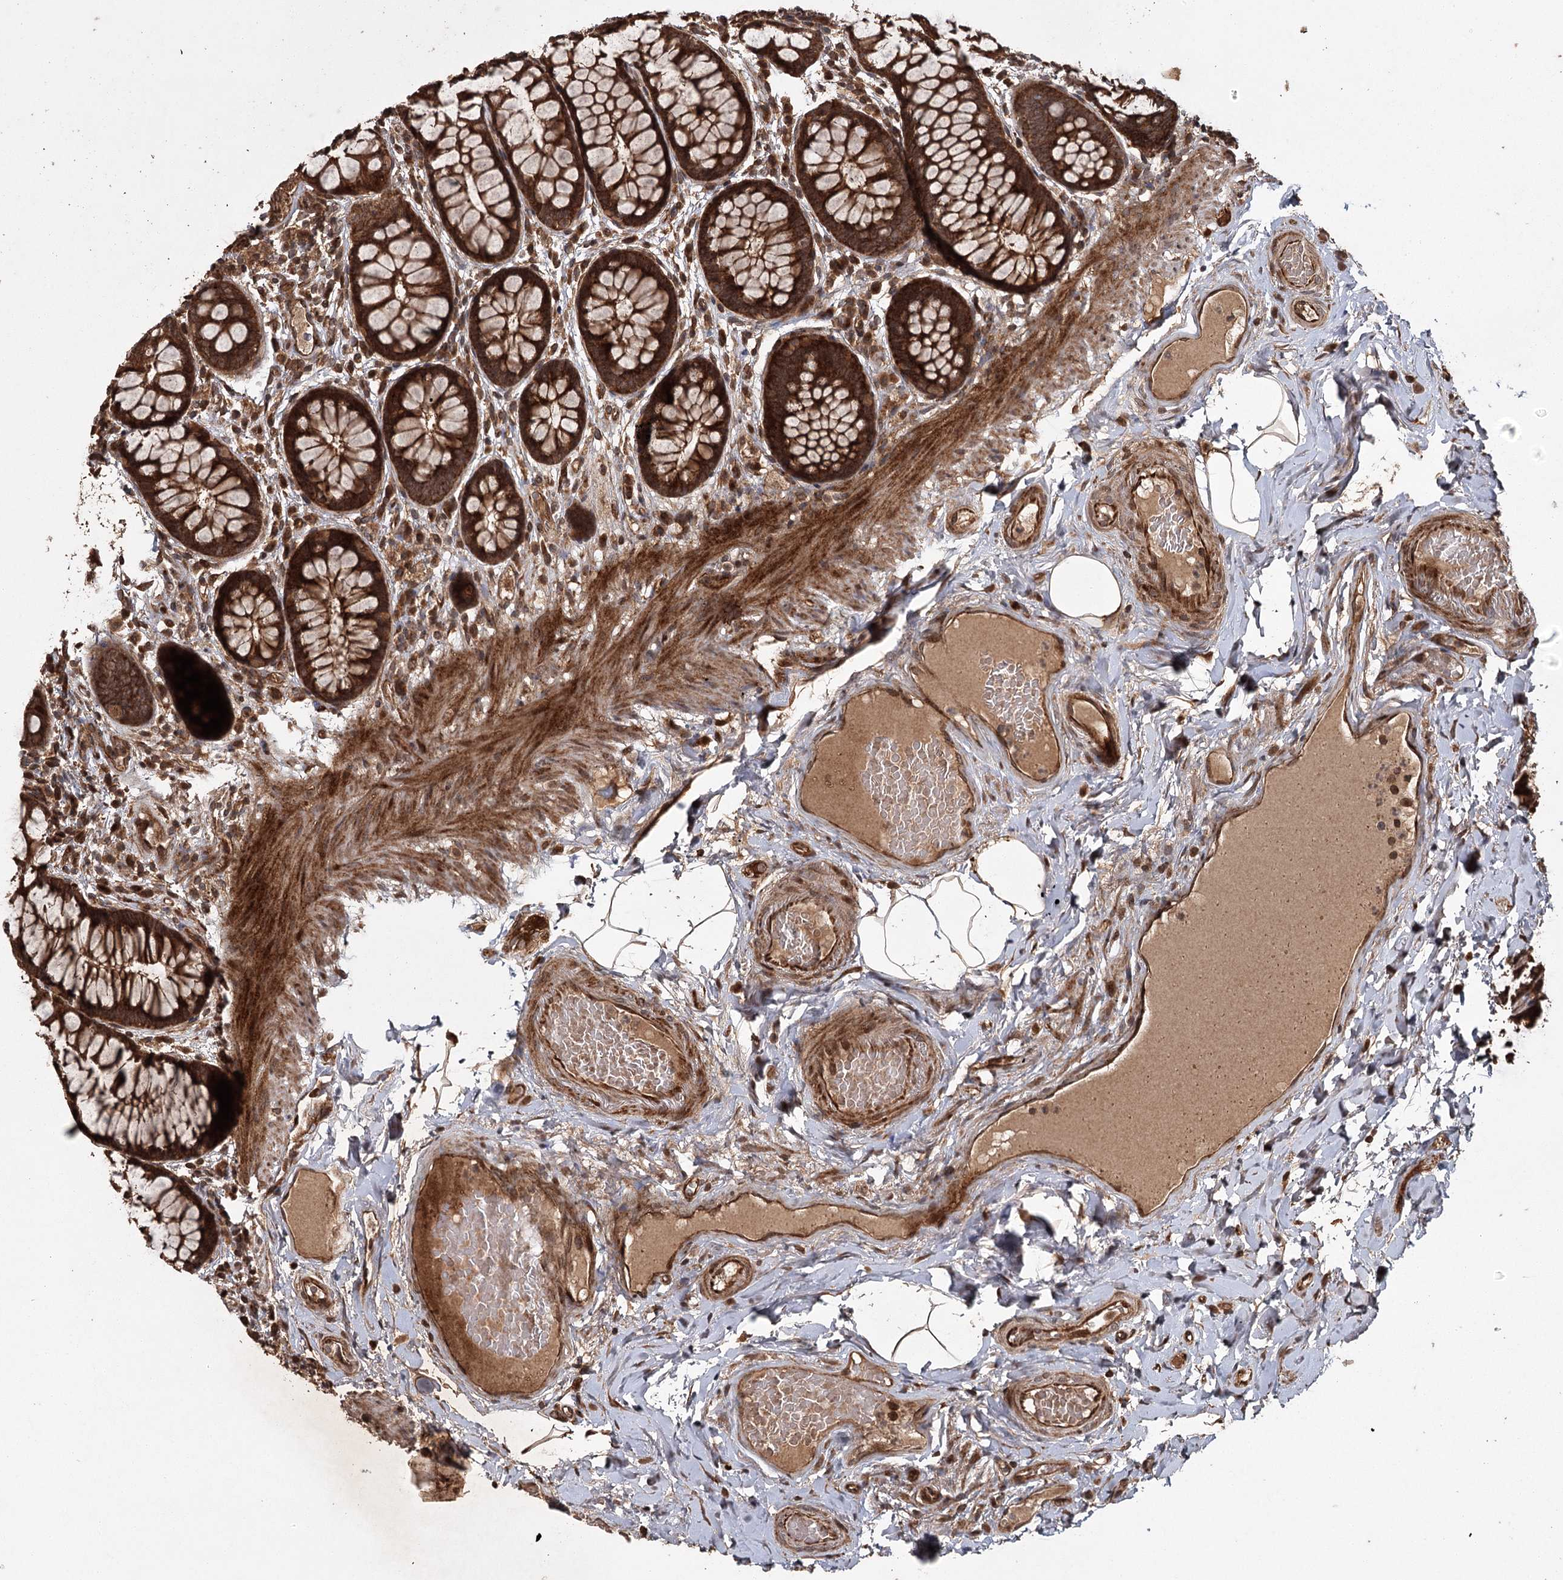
{"staining": {"intensity": "strong", "quantity": ">75%", "location": "cytoplasmic/membranous"}, "tissue": "rectum", "cell_type": "Glandular cells", "image_type": "normal", "snomed": [{"axis": "morphology", "description": "Normal tissue, NOS"}, {"axis": "topography", "description": "Rectum"}], "caption": "Immunohistochemistry (IHC) photomicrograph of normal rectum: human rectum stained using immunohistochemistry (IHC) displays high levels of strong protein expression localized specifically in the cytoplasmic/membranous of glandular cells, appearing as a cytoplasmic/membranous brown color.", "gene": "RPAP3", "patient": {"sex": "male", "age": 83}}